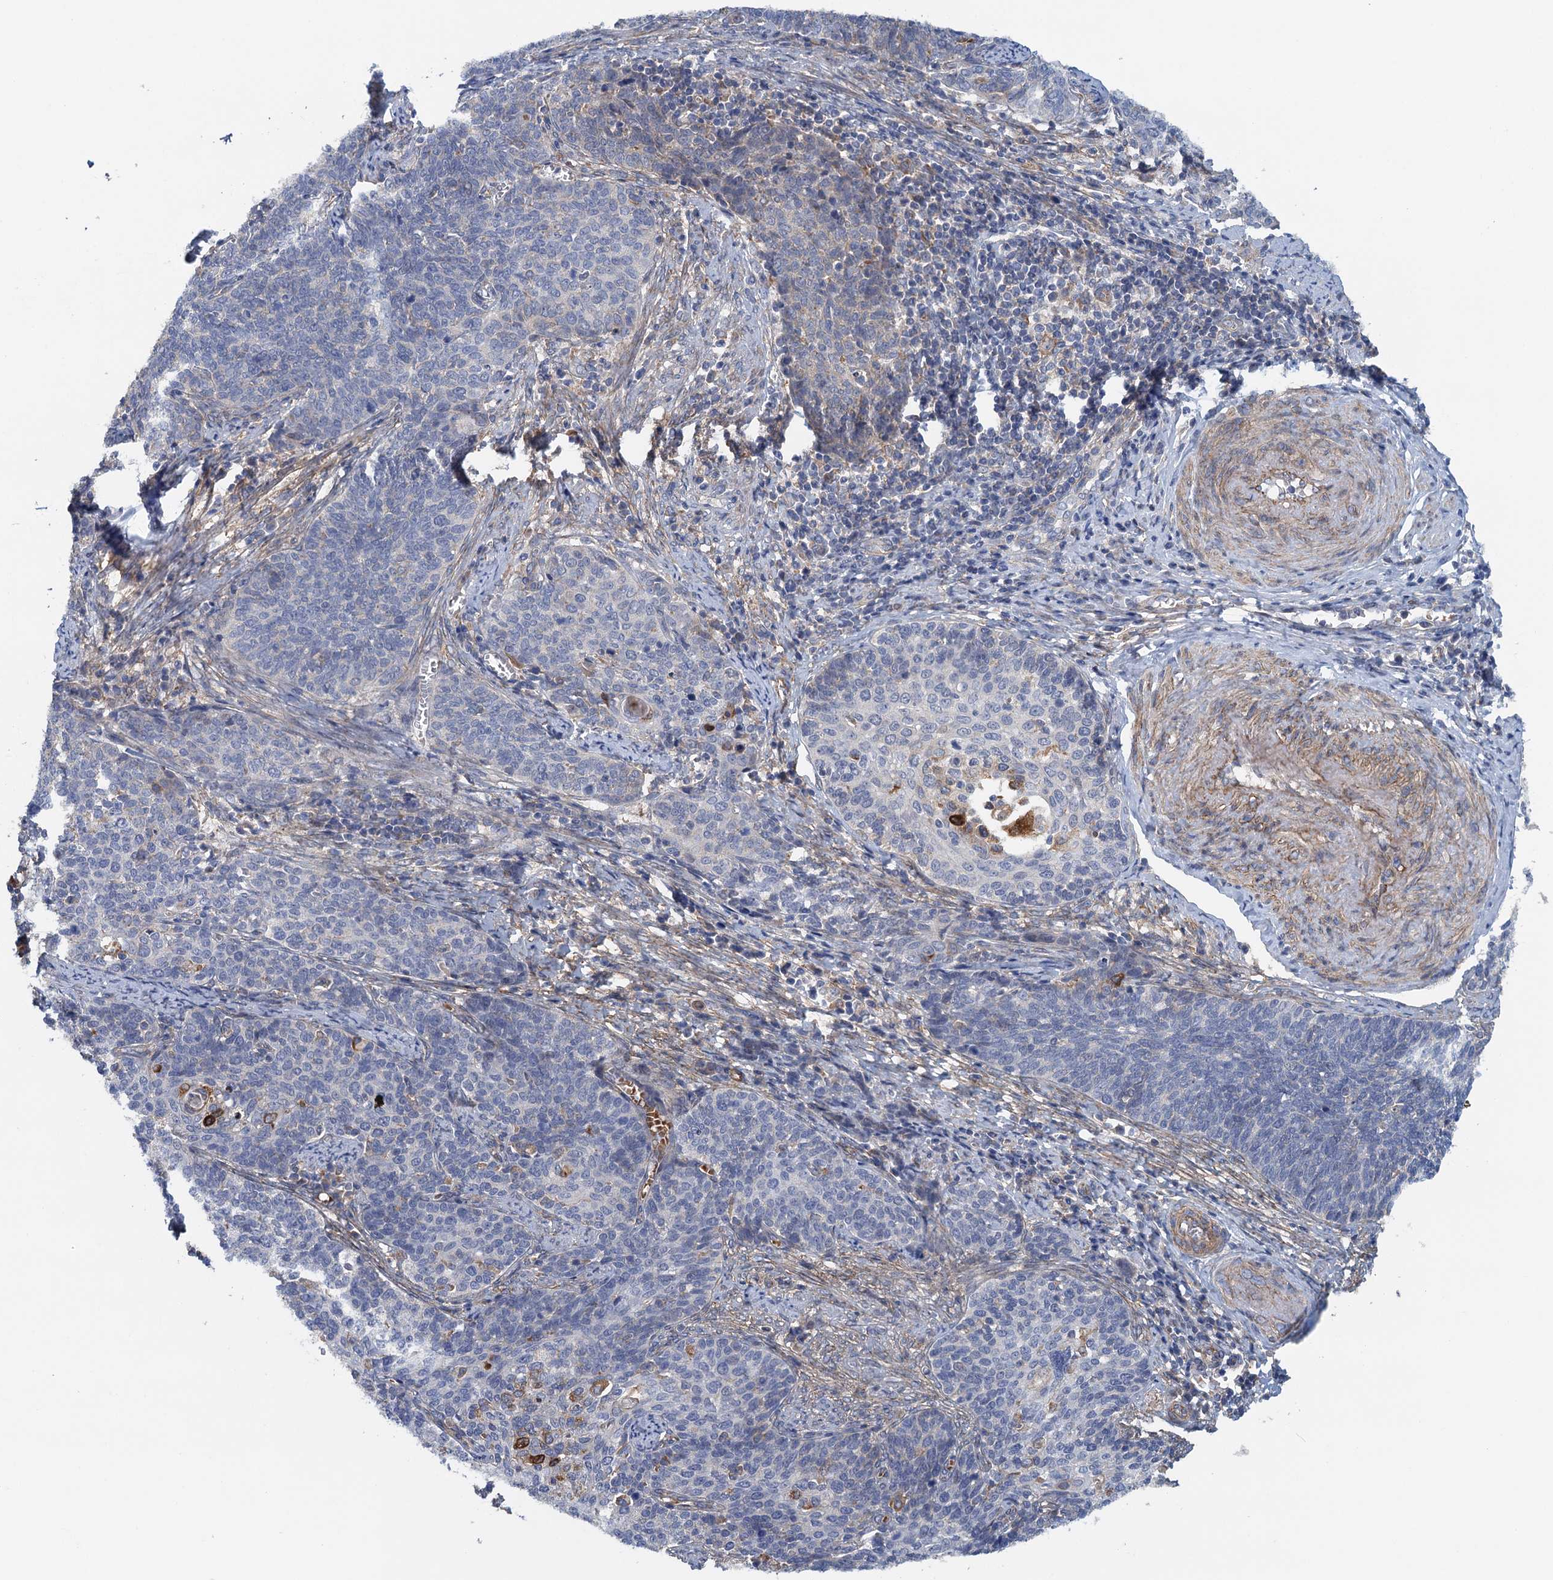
{"staining": {"intensity": "negative", "quantity": "none", "location": "none"}, "tissue": "cervical cancer", "cell_type": "Tumor cells", "image_type": "cancer", "snomed": [{"axis": "morphology", "description": "Squamous cell carcinoma, NOS"}, {"axis": "topography", "description": "Cervix"}], "caption": "DAB immunohistochemical staining of human cervical cancer (squamous cell carcinoma) displays no significant expression in tumor cells.", "gene": "RSAD2", "patient": {"sex": "female", "age": 39}}